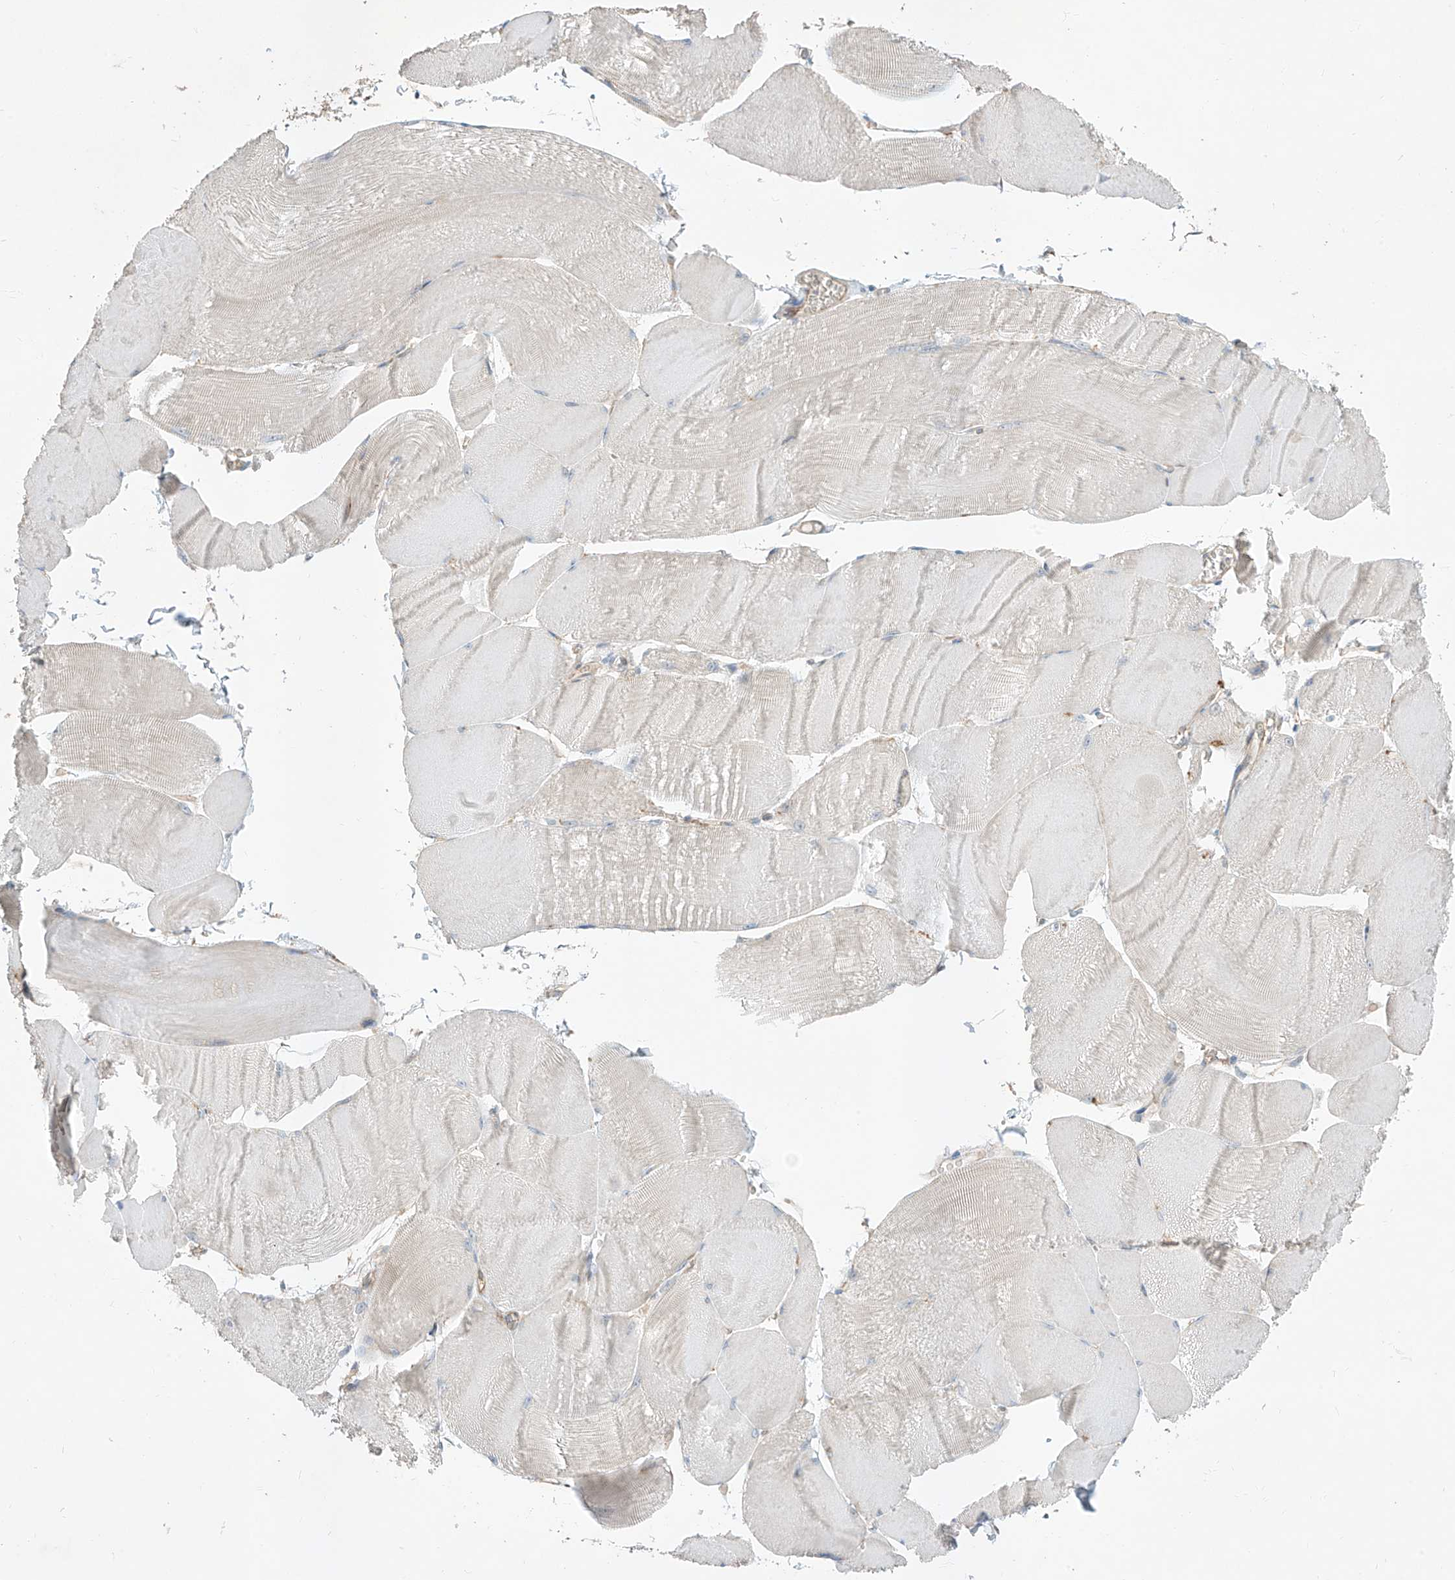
{"staining": {"intensity": "negative", "quantity": "none", "location": "none"}, "tissue": "skeletal muscle", "cell_type": "Myocytes", "image_type": "normal", "snomed": [{"axis": "morphology", "description": "Normal tissue, NOS"}, {"axis": "morphology", "description": "Basal cell carcinoma"}, {"axis": "topography", "description": "Skeletal muscle"}], "caption": "Myocytes show no significant protein staining in unremarkable skeletal muscle.", "gene": "EPHX4", "patient": {"sex": "female", "age": 64}}